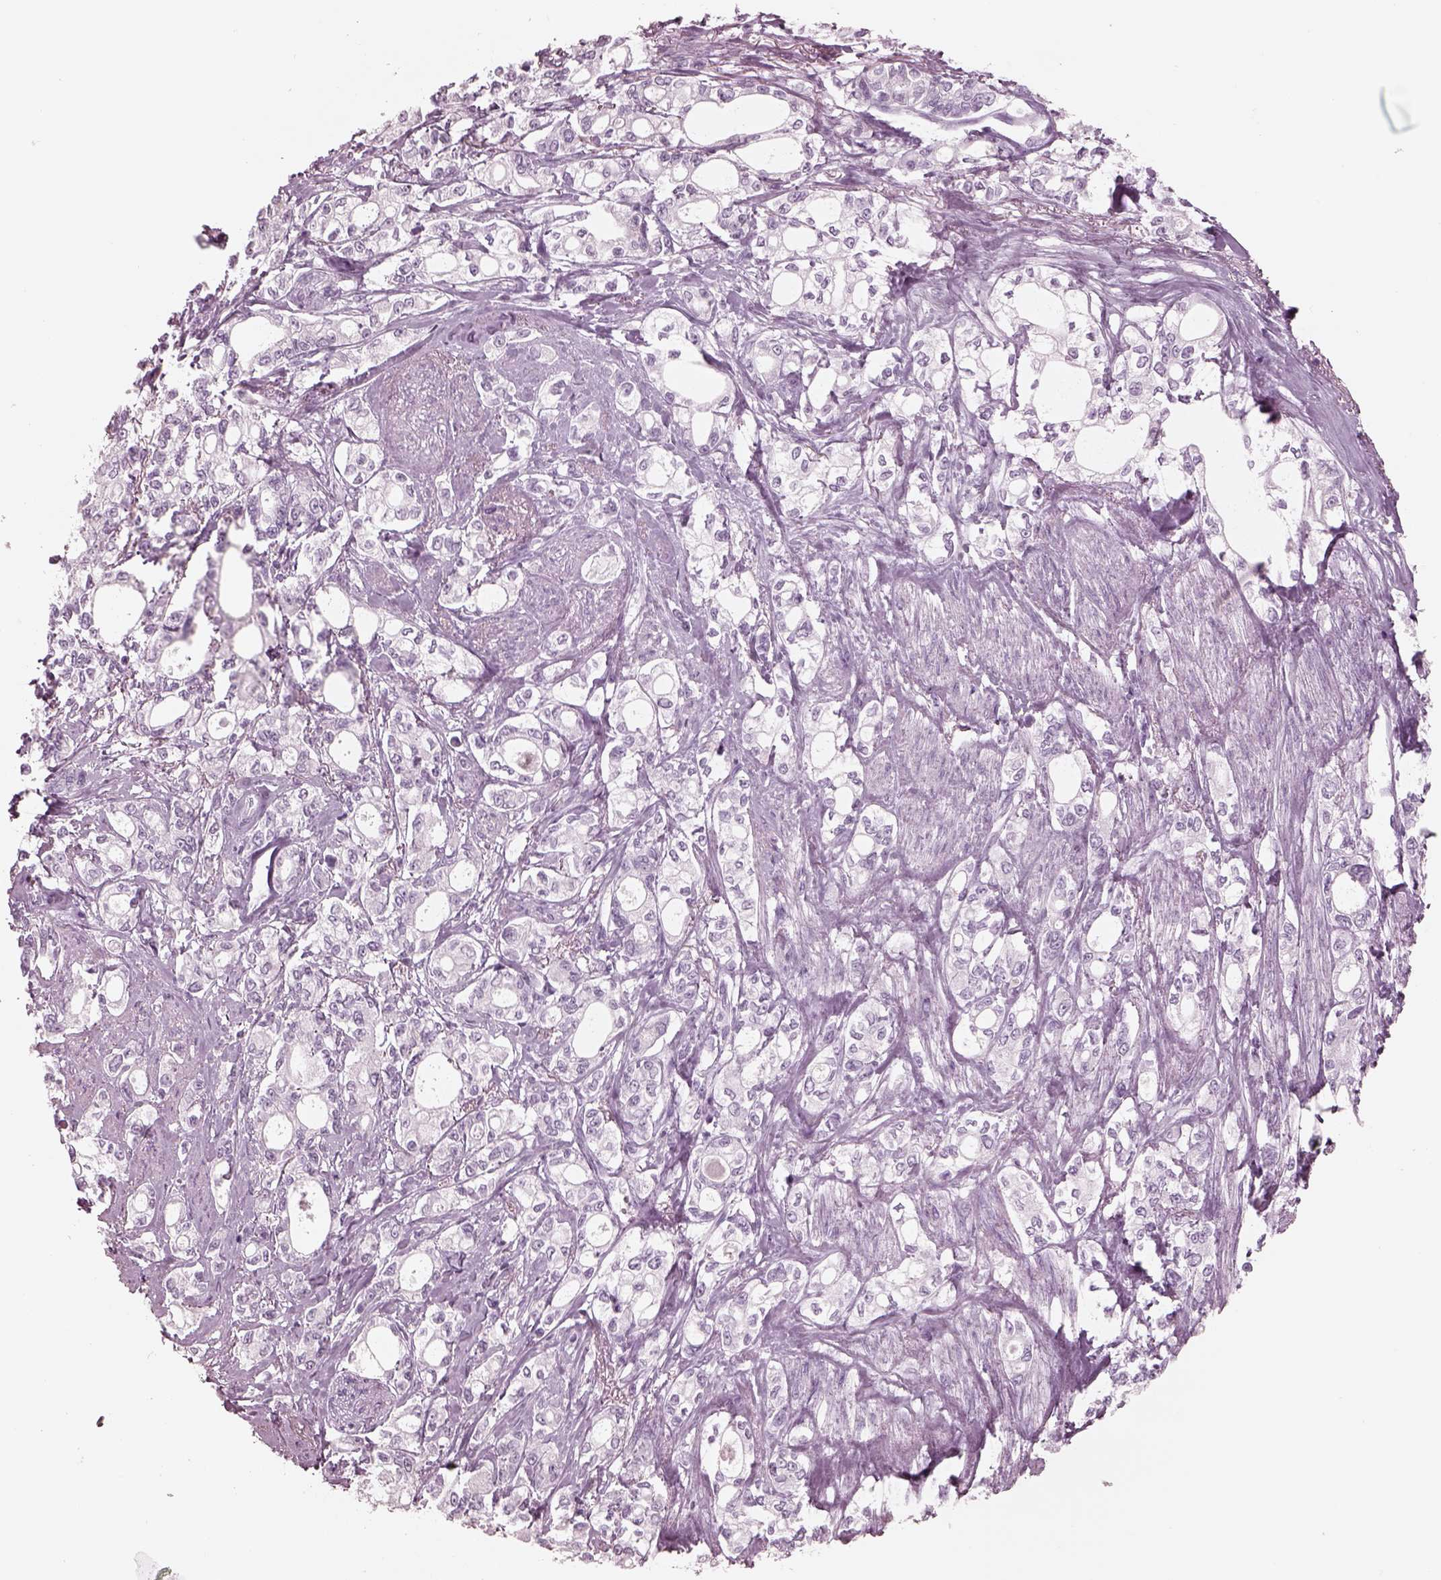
{"staining": {"intensity": "negative", "quantity": "none", "location": "none"}, "tissue": "stomach cancer", "cell_type": "Tumor cells", "image_type": "cancer", "snomed": [{"axis": "morphology", "description": "Adenocarcinoma, NOS"}, {"axis": "topography", "description": "Stomach"}], "caption": "The IHC micrograph has no significant positivity in tumor cells of stomach cancer tissue.", "gene": "KRTAP24-1", "patient": {"sex": "male", "age": 63}}